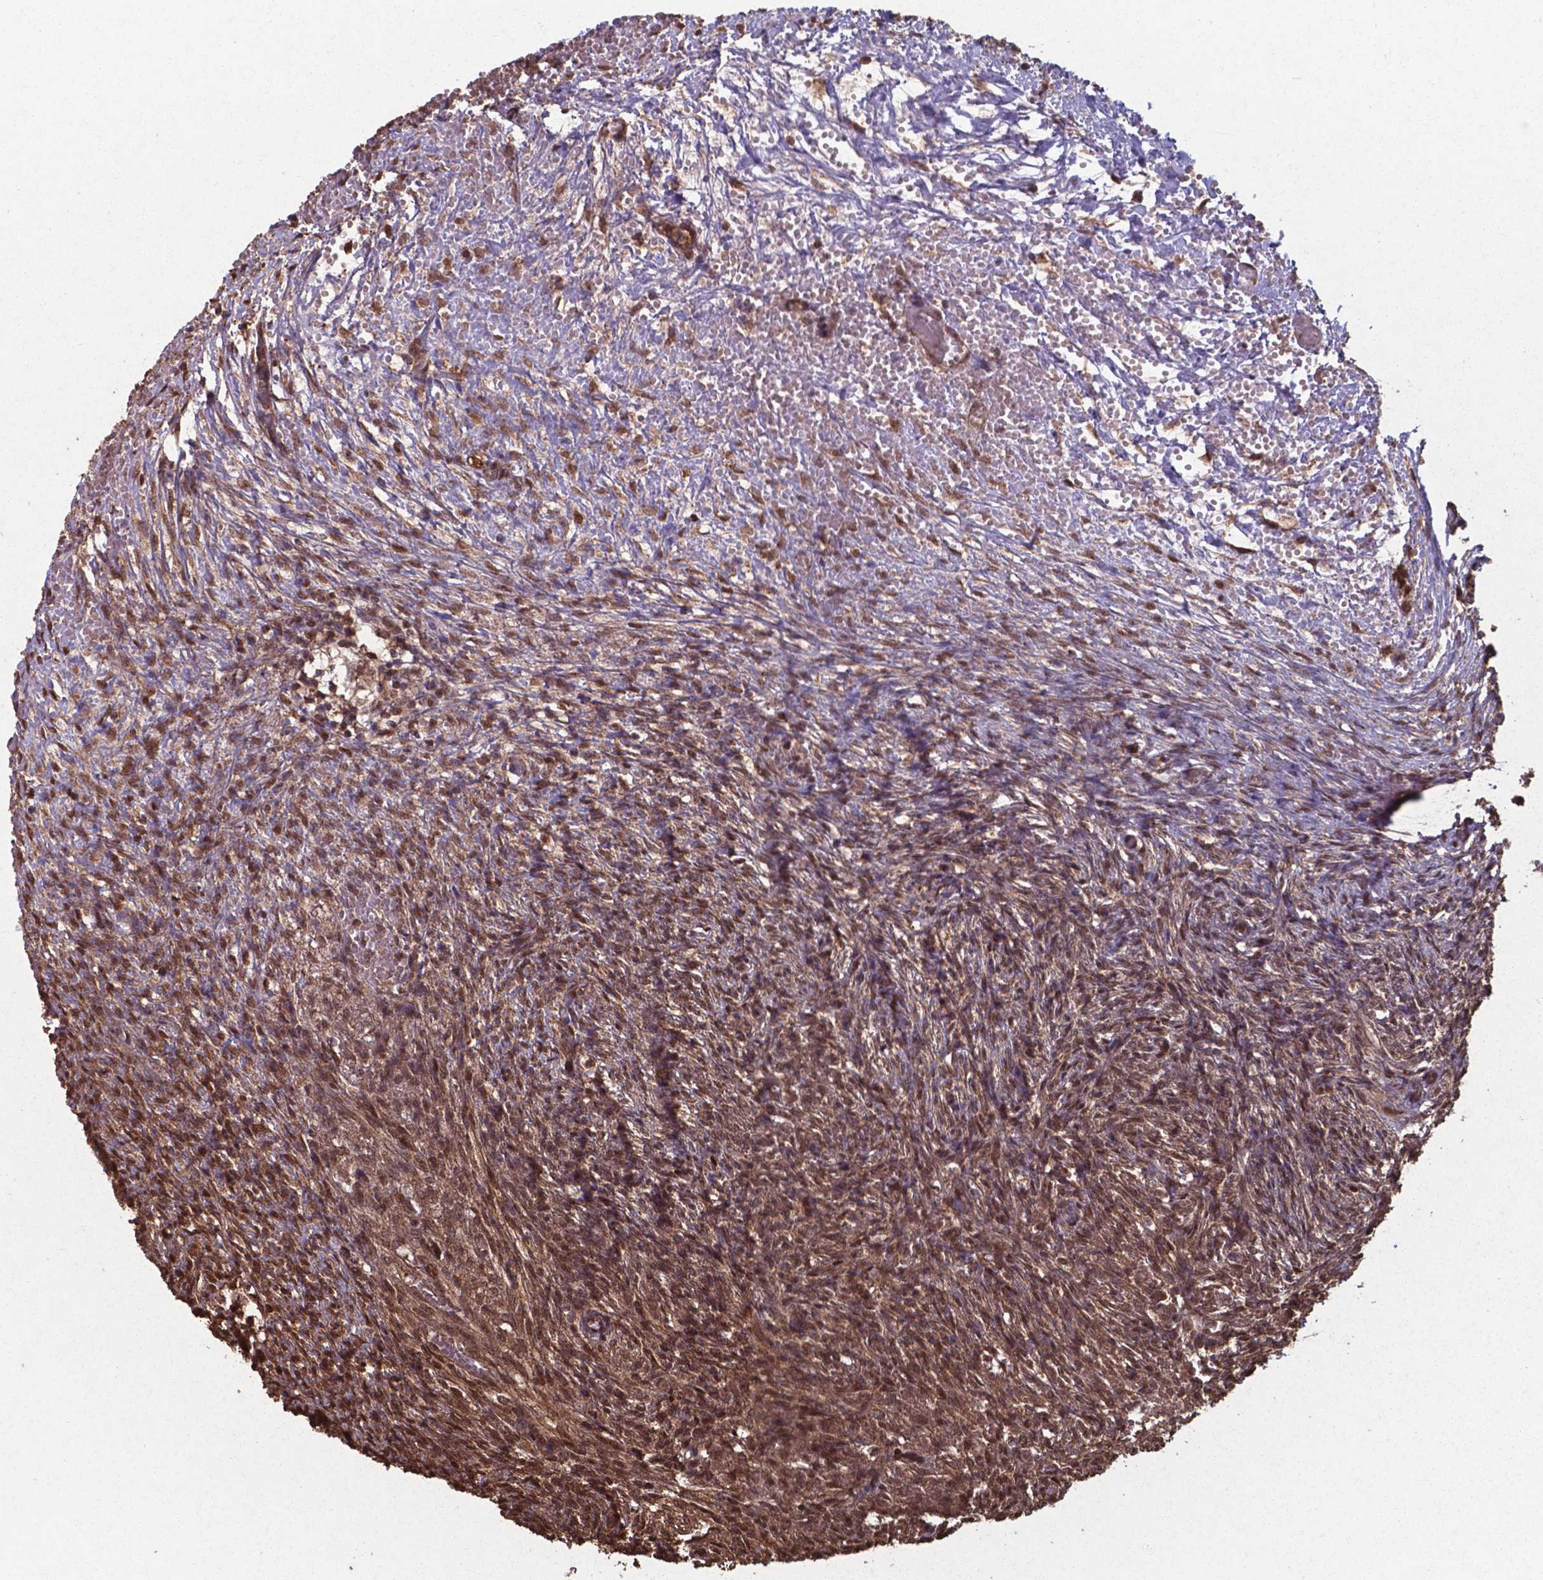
{"staining": {"intensity": "moderate", "quantity": ">75%", "location": "cytoplasmic/membranous,nuclear"}, "tissue": "ovary", "cell_type": "Ovarian stroma cells", "image_type": "normal", "snomed": [{"axis": "morphology", "description": "Normal tissue, NOS"}, {"axis": "topography", "description": "Ovary"}], "caption": "Protein analysis of unremarkable ovary demonstrates moderate cytoplasmic/membranous,nuclear expression in approximately >75% of ovarian stroma cells.", "gene": "CHP2", "patient": {"sex": "female", "age": 46}}